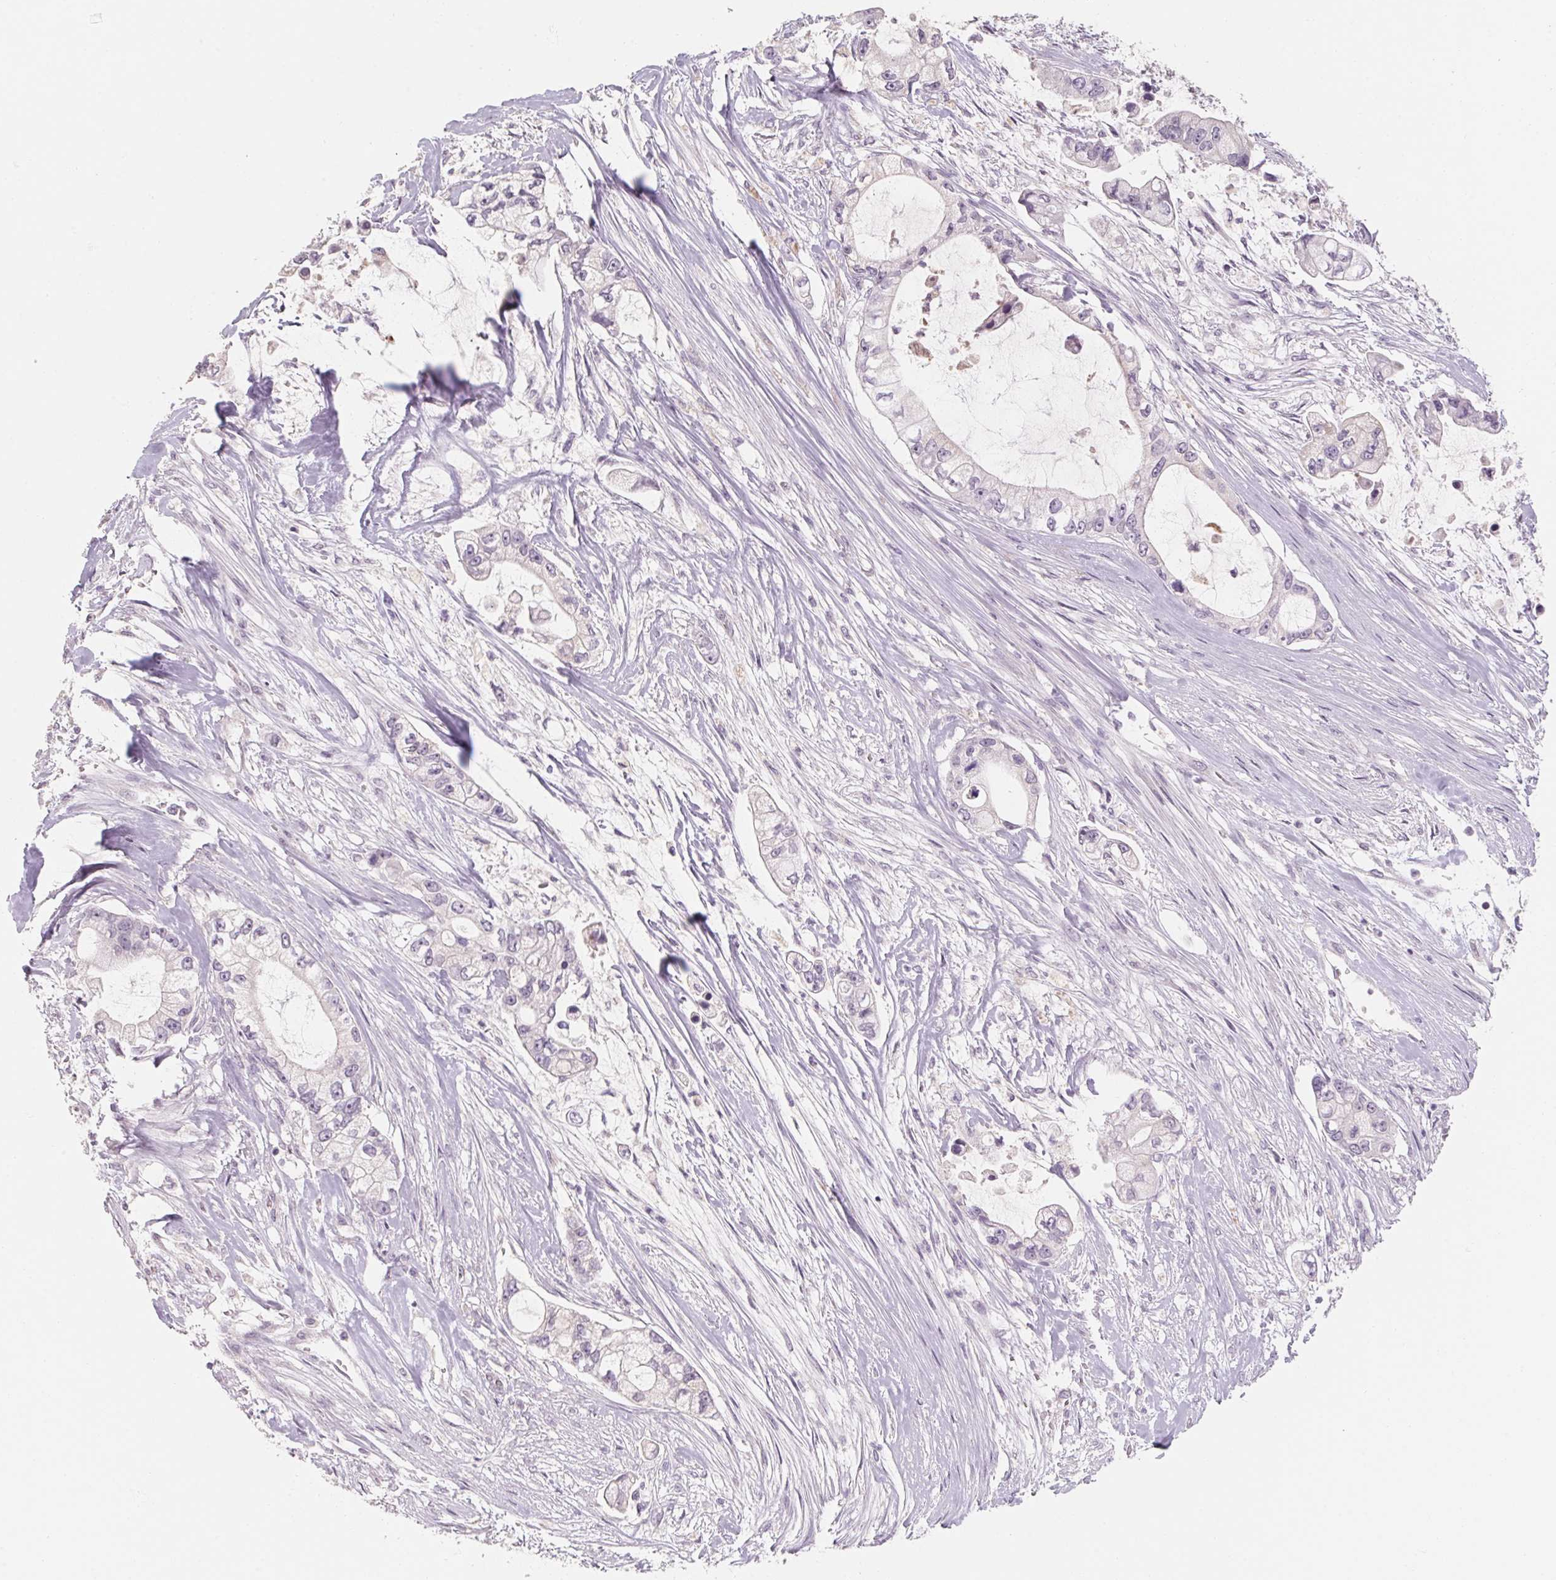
{"staining": {"intensity": "negative", "quantity": "none", "location": "none"}, "tissue": "pancreatic cancer", "cell_type": "Tumor cells", "image_type": "cancer", "snomed": [{"axis": "morphology", "description": "Adenocarcinoma, NOS"}, {"axis": "topography", "description": "Pancreas"}], "caption": "There is no significant staining in tumor cells of pancreatic adenocarcinoma.", "gene": "CAPZA3", "patient": {"sex": "female", "age": 69}}